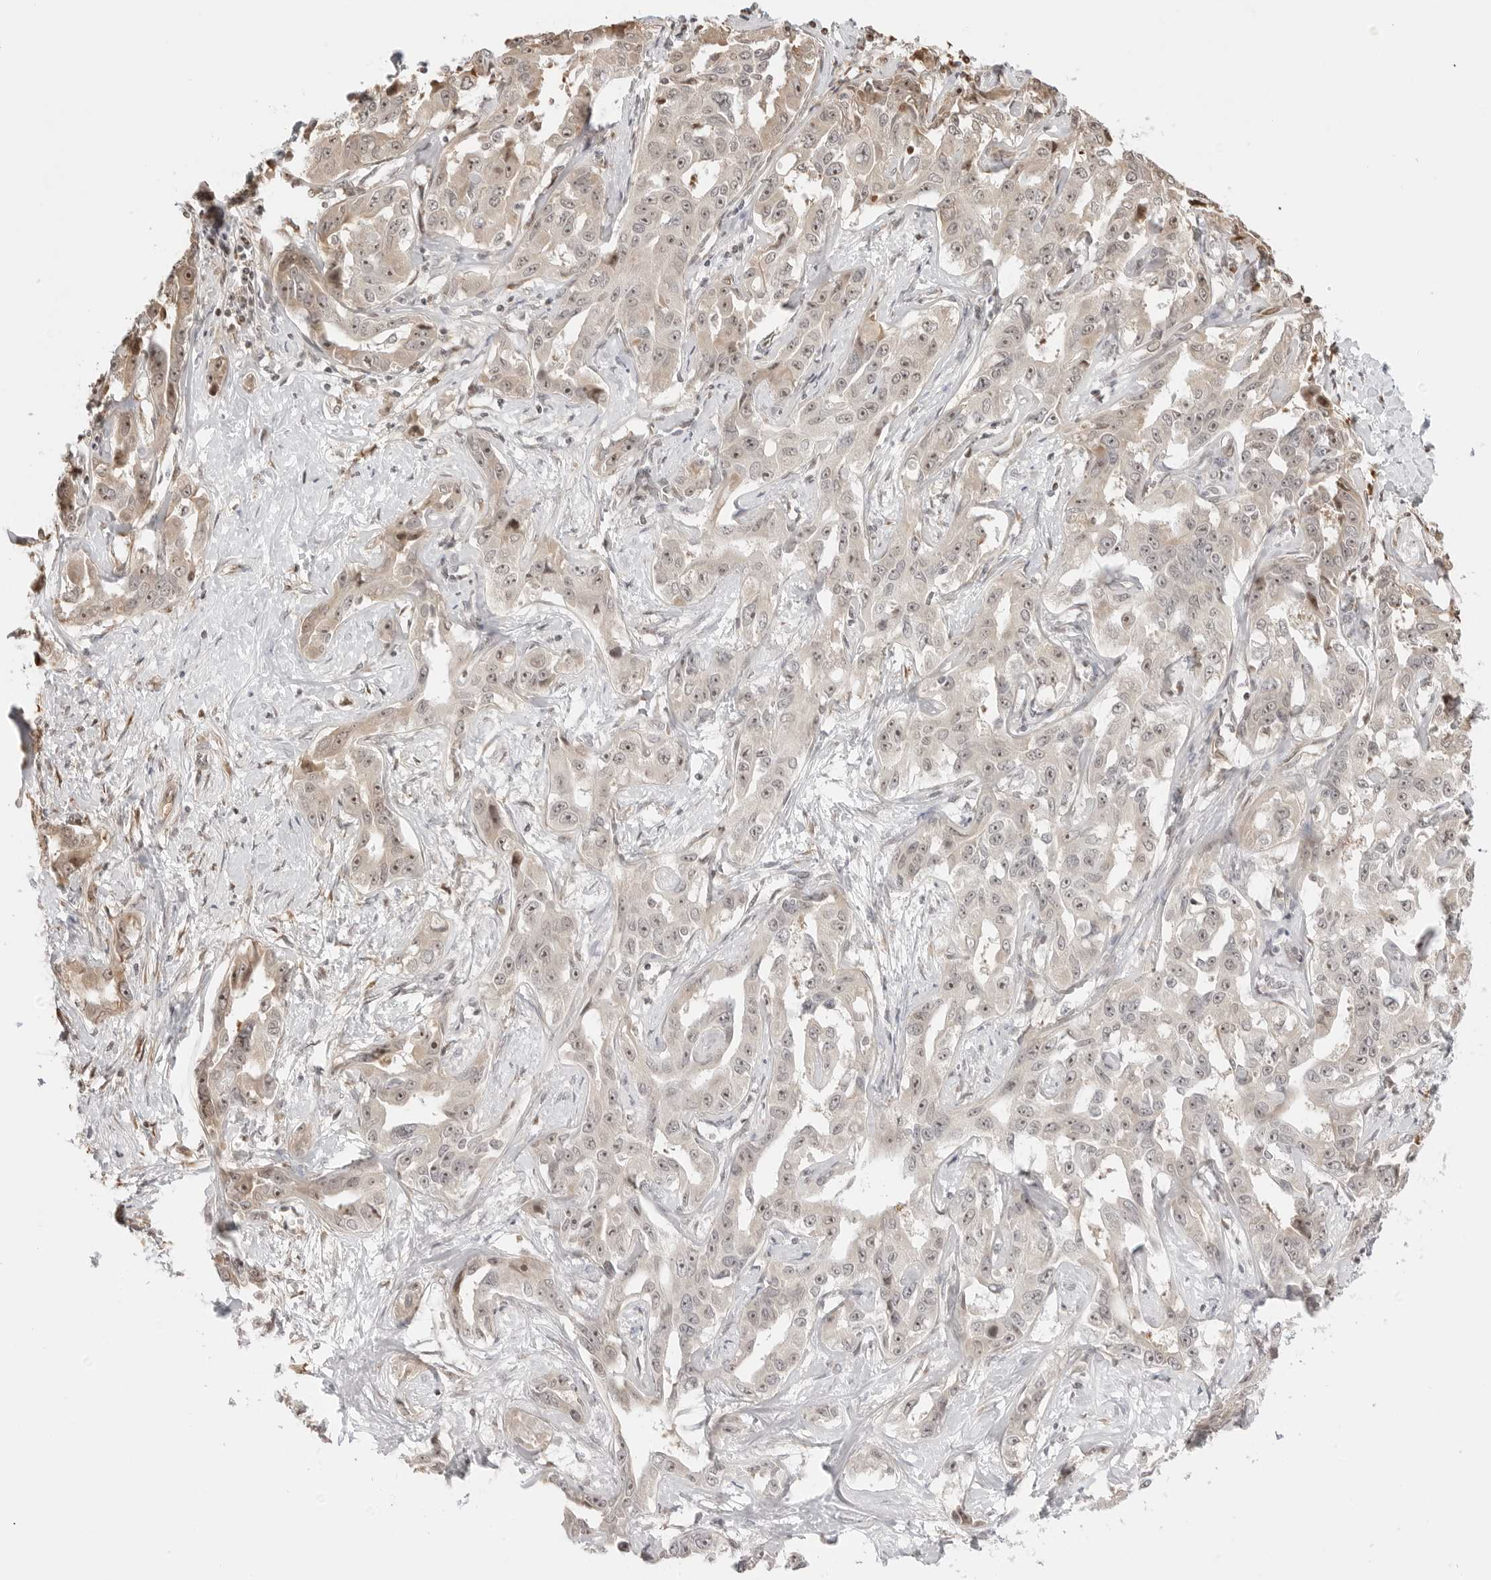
{"staining": {"intensity": "weak", "quantity": "25%-75%", "location": "cytoplasmic/membranous,nuclear"}, "tissue": "liver cancer", "cell_type": "Tumor cells", "image_type": "cancer", "snomed": [{"axis": "morphology", "description": "Cholangiocarcinoma"}, {"axis": "topography", "description": "Liver"}], "caption": "Protein staining of liver cancer (cholangiocarcinoma) tissue shows weak cytoplasmic/membranous and nuclear staining in about 25%-75% of tumor cells.", "gene": "FKBP14", "patient": {"sex": "male", "age": 59}}